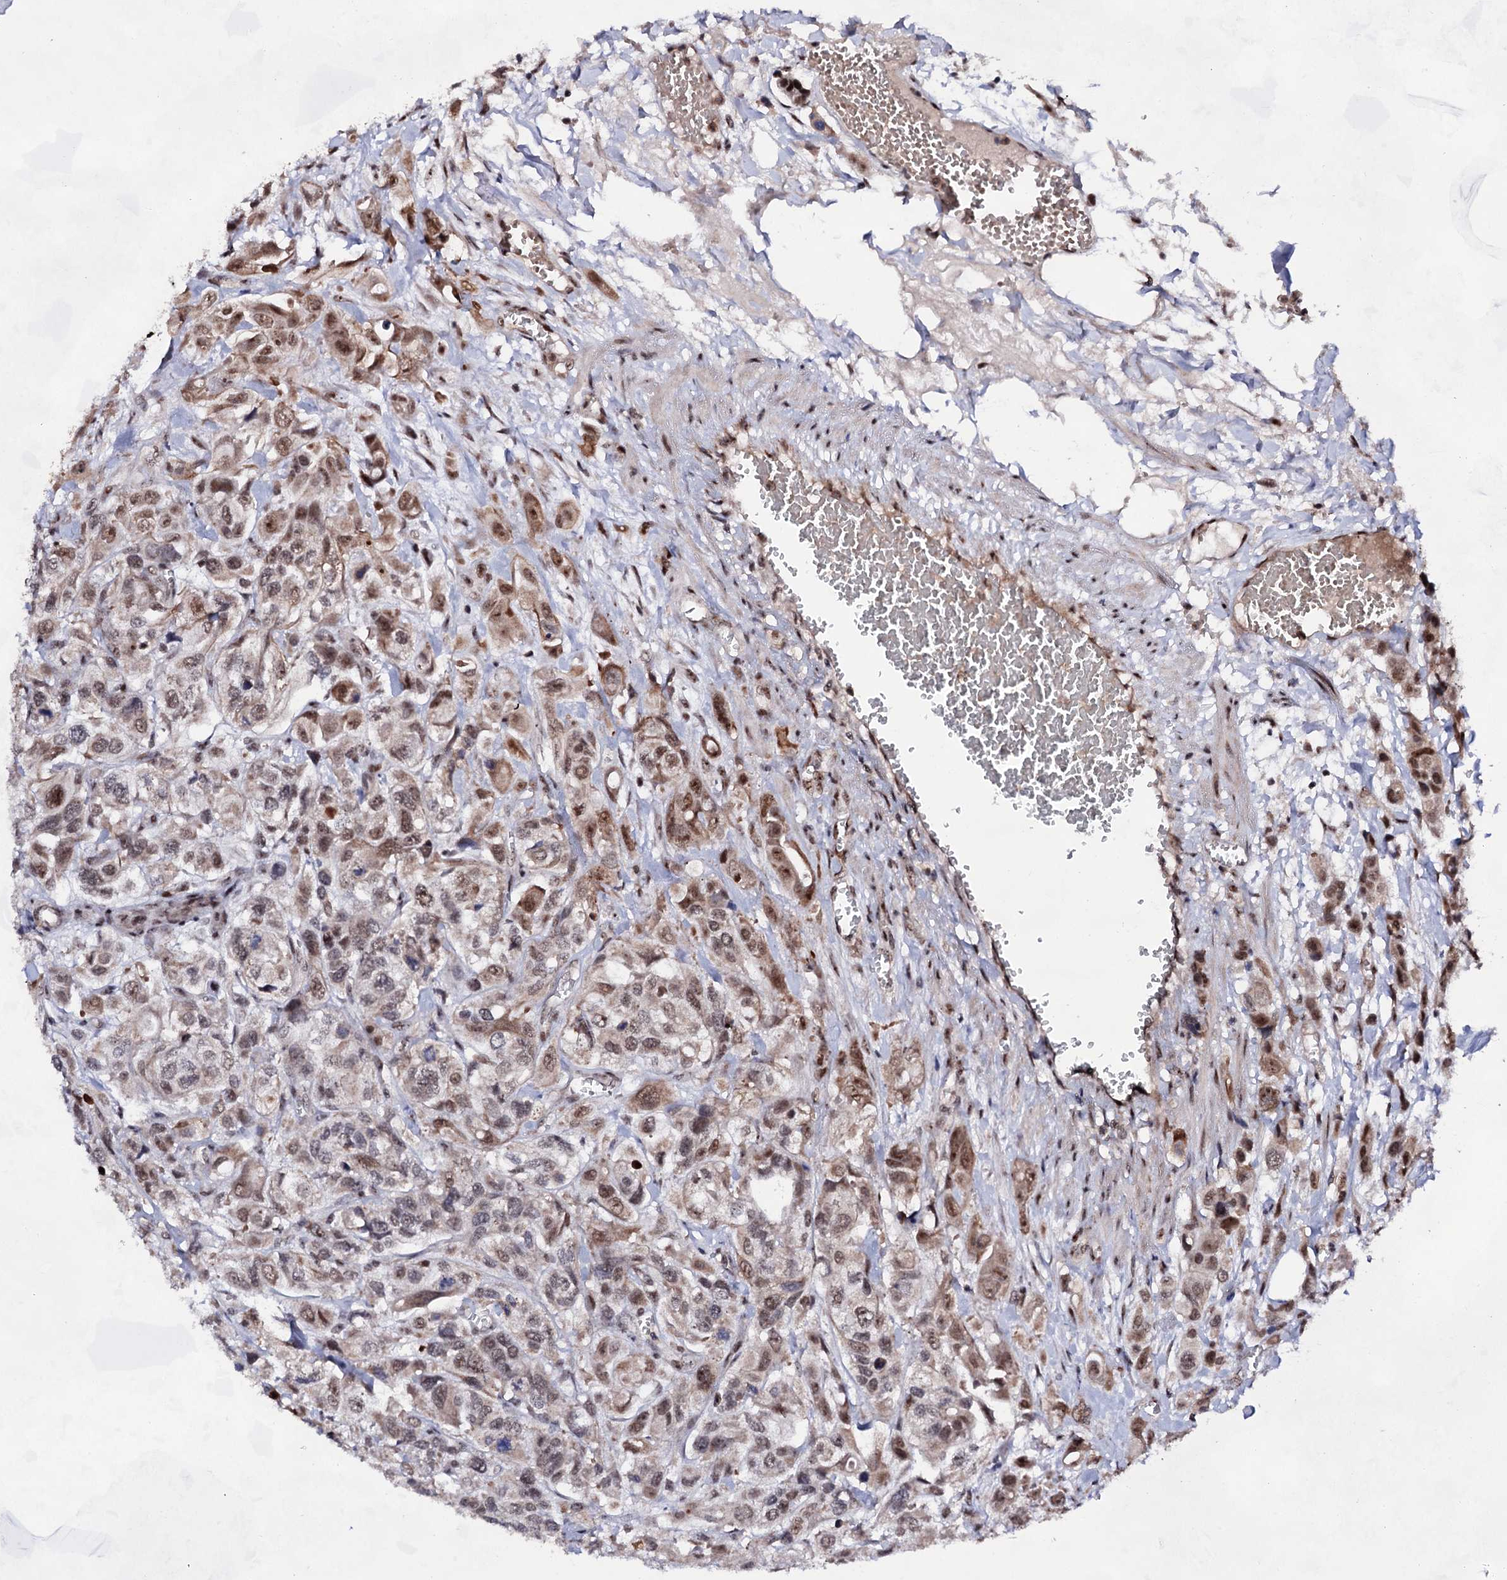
{"staining": {"intensity": "moderate", "quantity": "25%-75%", "location": "cytoplasmic/membranous,nuclear"}, "tissue": "urothelial cancer", "cell_type": "Tumor cells", "image_type": "cancer", "snomed": [{"axis": "morphology", "description": "Urothelial carcinoma, High grade"}, {"axis": "topography", "description": "Urinary bladder"}], "caption": "Tumor cells exhibit medium levels of moderate cytoplasmic/membranous and nuclear expression in about 25%-75% of cells in urothelial cancer.", "gene": "EXOSC10", "patient": {"sex": "male", "age": 67}}